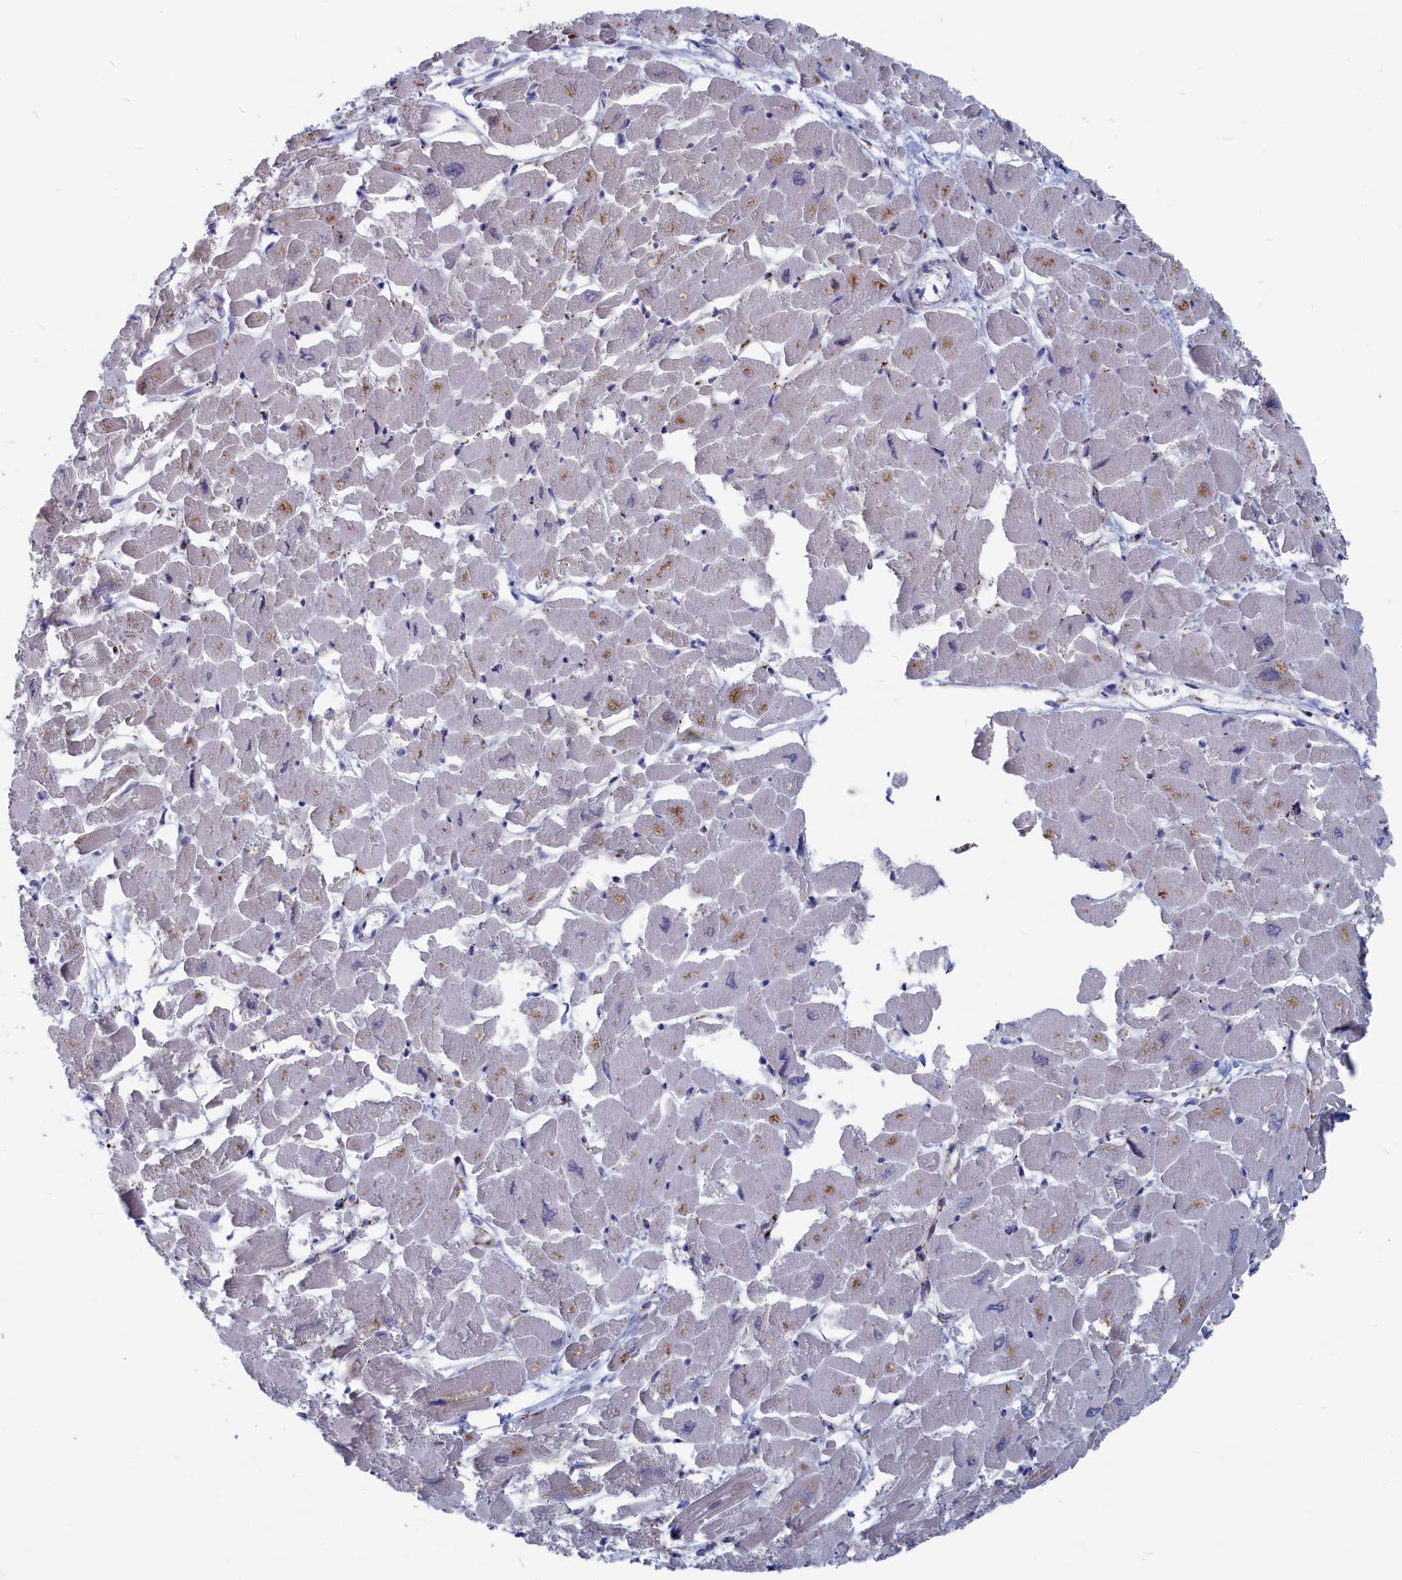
{"staining": {"intensity": "weak", "quantity": "25%-75%", "location": "cytoplasmic/membranous"}, "tissue": "heart muscle", "cell_type": "Cardiomyocytes", "image_type": "normal", "snomed": [{"axis": "morphology", "description": "Normal tissue, NOS"}, {"axis": "topography", "description": "Heart"}], "caption": "Weak cytoplasmic/membranous staining is seen in about 25%-75% of cardiomyocytes in benign heart muscle. The staining was performed using DAB (3,3'-diaminobenzidine) to visualize the protein expression in brown, while the nuclei were stained in blue with hematoxylin (Magnification: 20x).", "gene": "CEND1", "patient": {"sex": "male", "age": 54}}